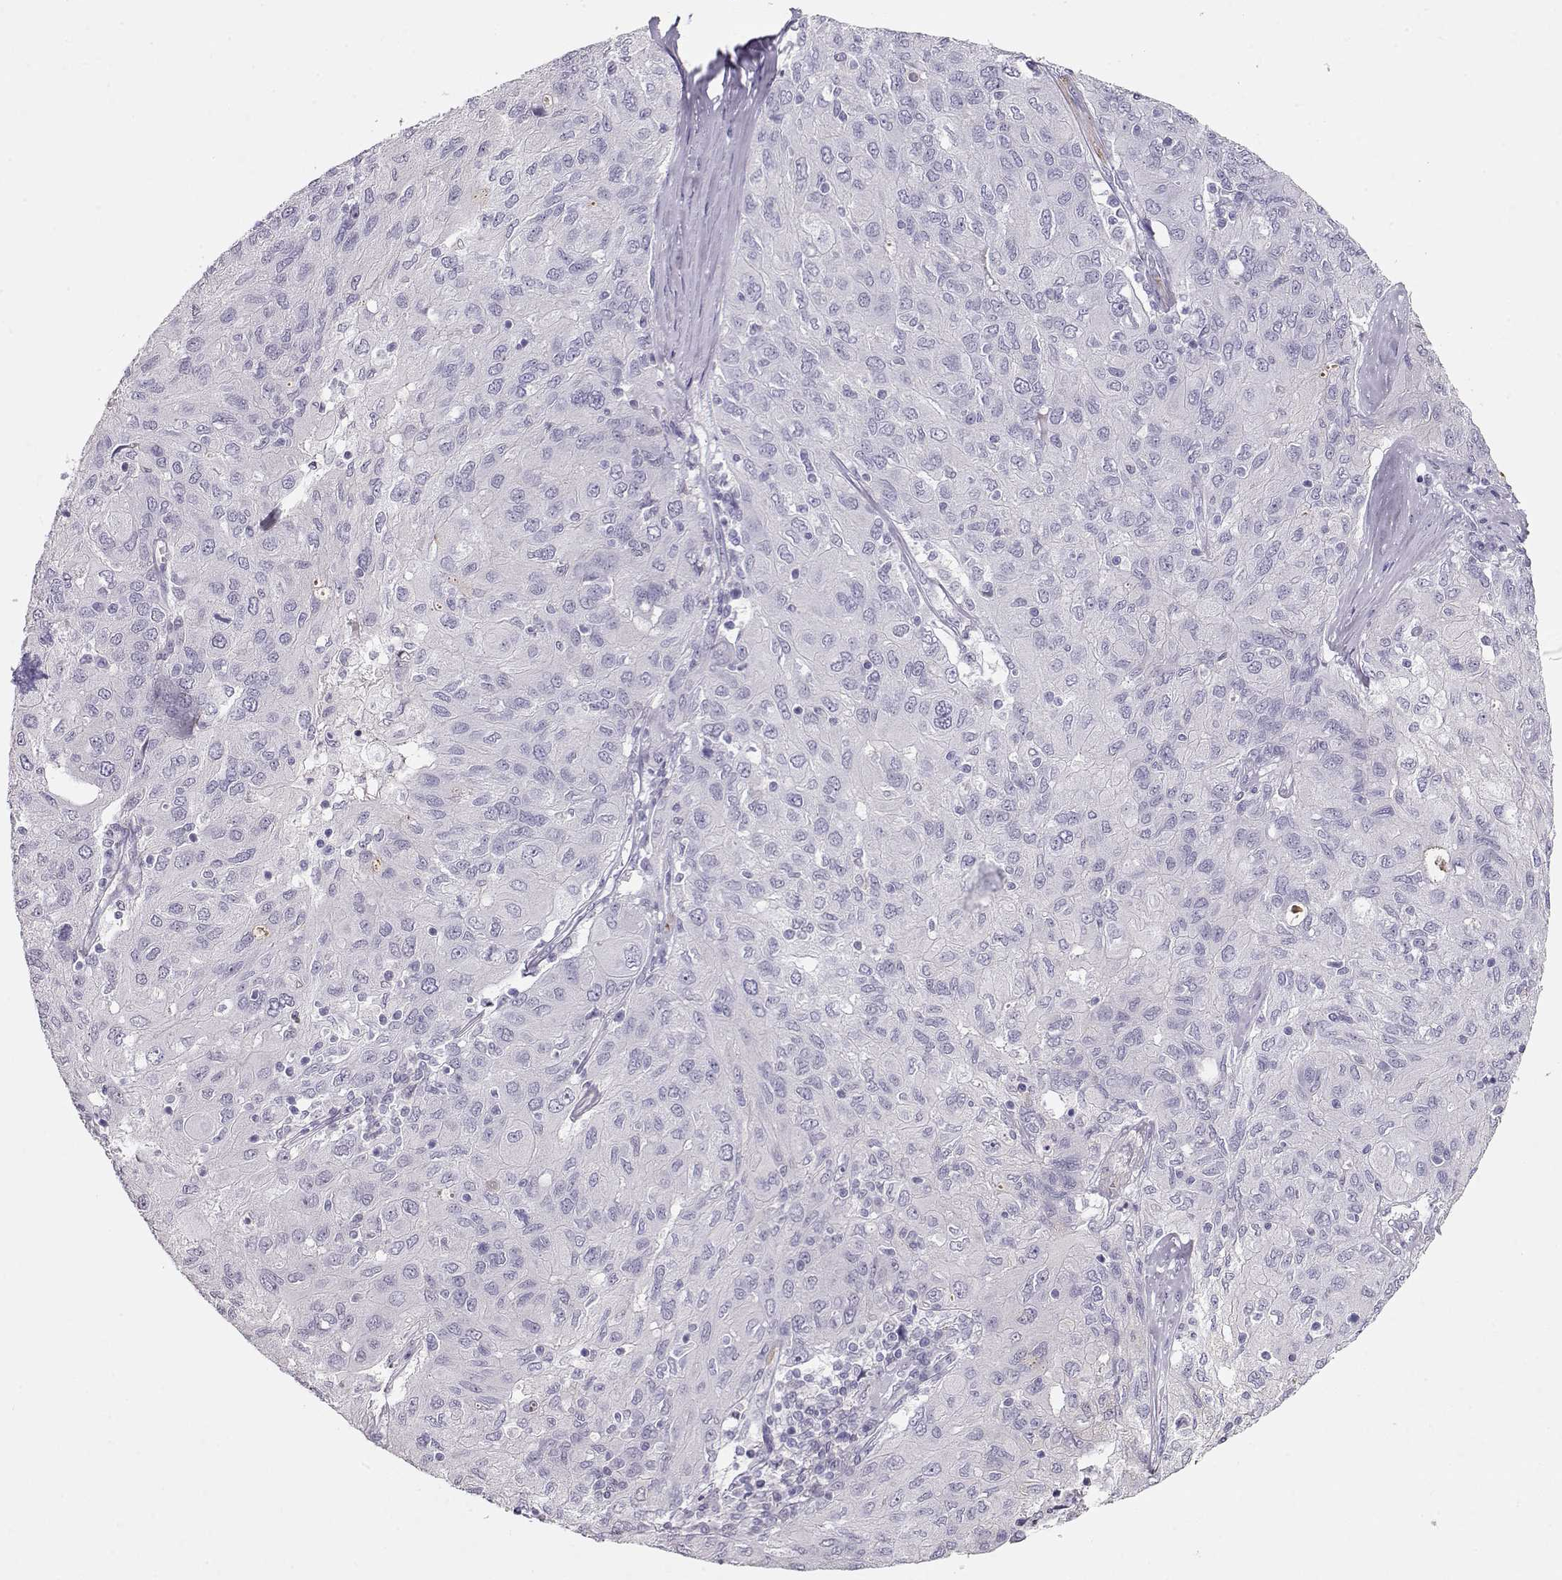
{"staining": {"intensity": "negative", "quantity": "none", "location": "none"}, "tissue": "ovarian cancer", "cell_type": "Tumor cells", "image_type": "cancer", "snomed": [{"axis": "morphology", "description": "Carcinoma, endometroid"}, {"axis": "topography", "description": "Ovary"}], "caption": "Tumor cells show no significant protein staining in ovarian cancer (endometroid carcinoma).", "gene": "RBM44", "patient": {"sex": "female", "age": 50}}